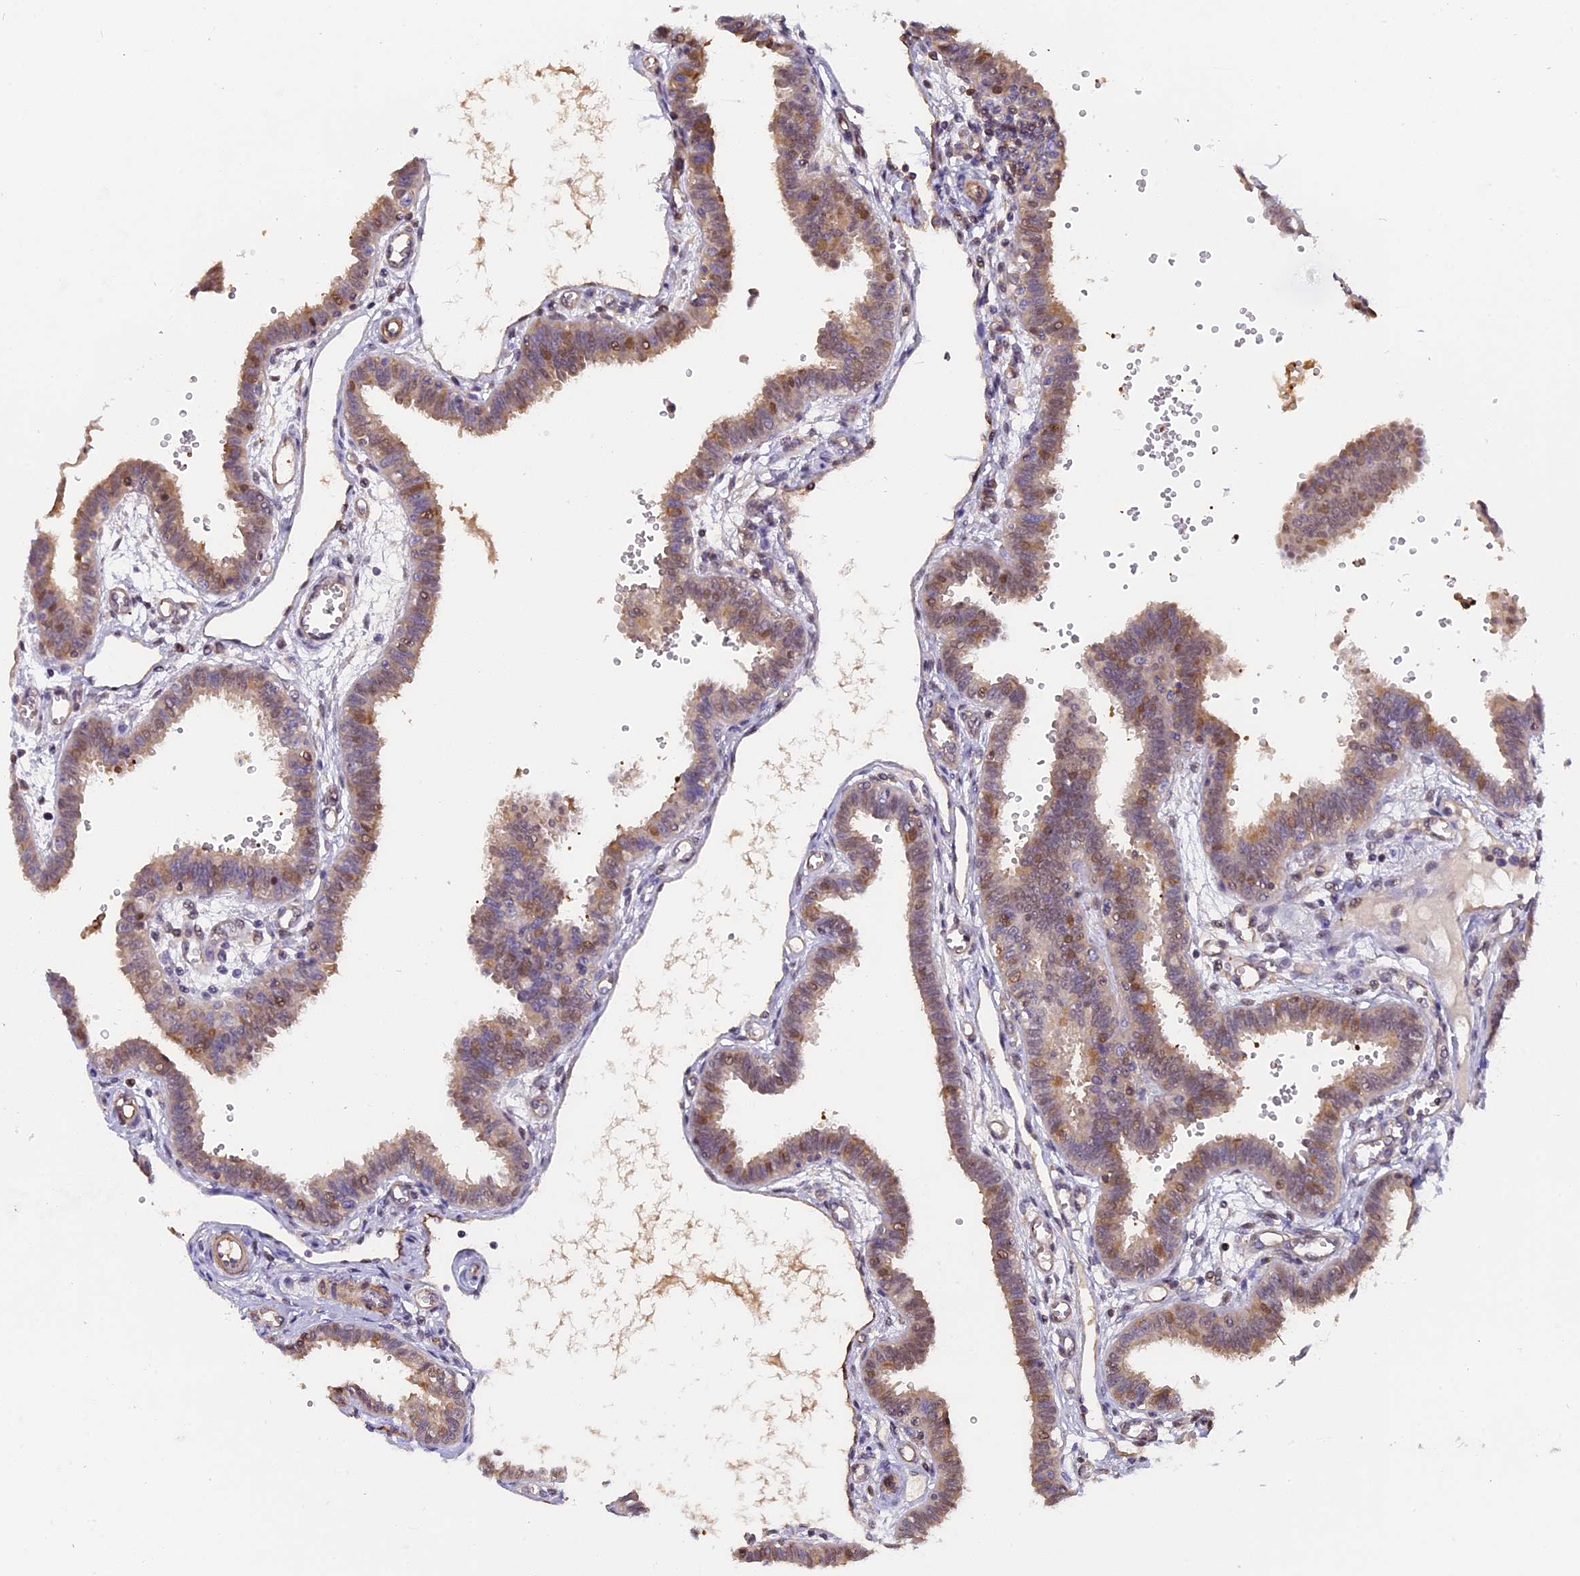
{"staining": {"intensity": "moderate", "quantity": "<25%", "location": "cytoplasmic/membranous,nuclear"}, "tissue": "fallopian tube", "cell_type": "Glandular cells", "image_type": "normal", "snomed": [{"axis": "morphology", "description": "Normal tissue, NOS"}, {"axis": "topography", "description": "Fallopian tube"}], "caption": "IHC image of benign human fallopian tube stained for a protein (brown), which exhibits low levels of moderate cytoplasmic/membranous,nuclear expression in about <25% of glandular cells.", "gene": "FAM118B", "patient": {"sex": "female", "age": 32}}